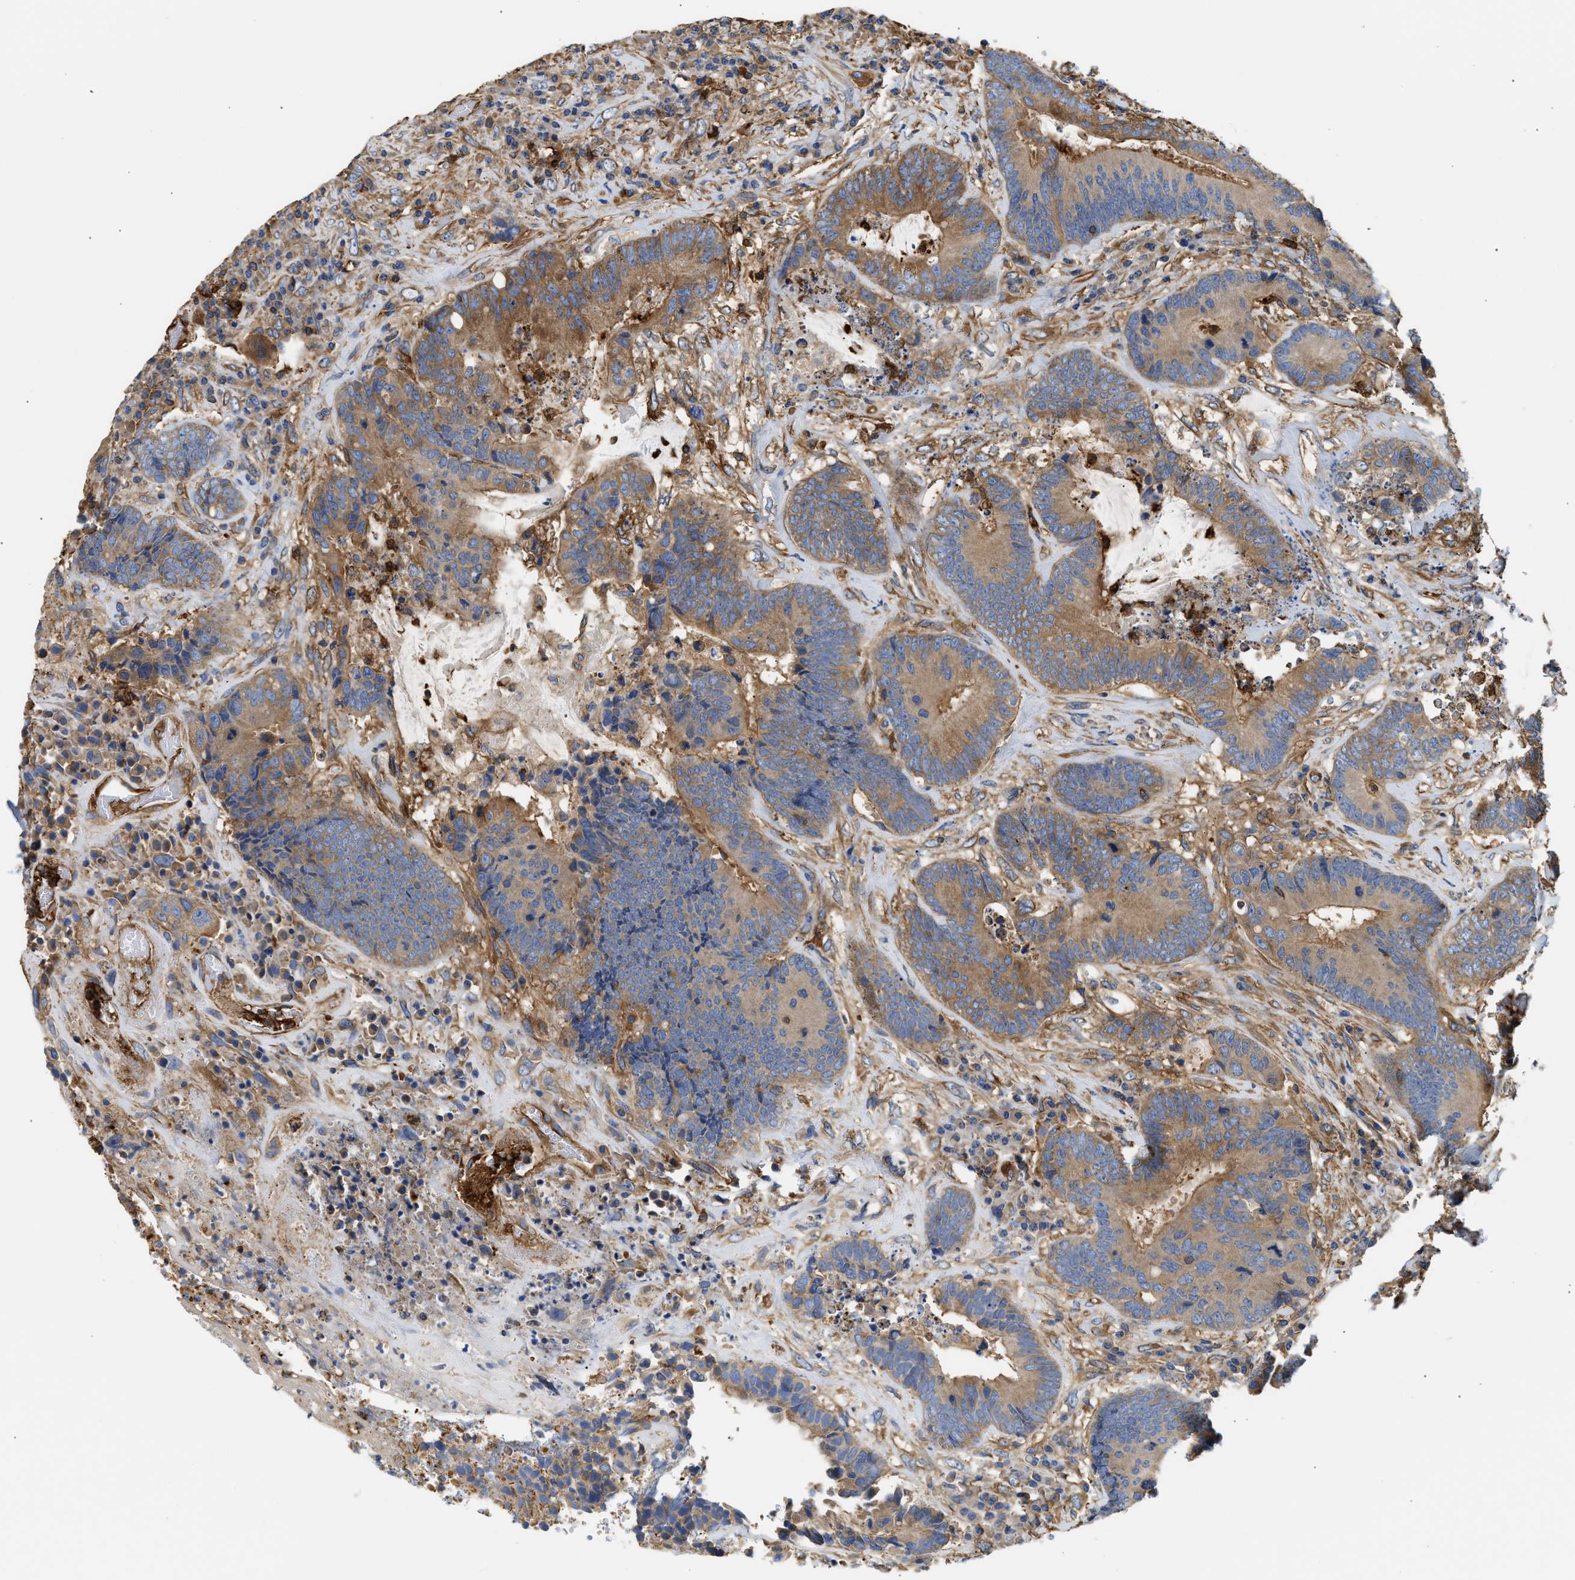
{"staining": {"intensity": "moderate", "quantity": ">75%", "location": "cytoplasmic/membranous"}, "tissue": "colorectal cancer", "cell_type": "Tumor cells", "image_type": "cancer", "snomed": [{"axis": "morphology", "description": "Adenocarcinoma, NOS"}, {"axis": "topography", "description": "Rectum"}], "caption": "There is medium levels of moderate cytoplasmic/membranous expression in tumor cells of adenocarcinoma (colorectal), as demonstrated by immunohistochemical staining (brown color).", "gene": "SAMD9L", "patient": {"sex": "female", "age": 89}}